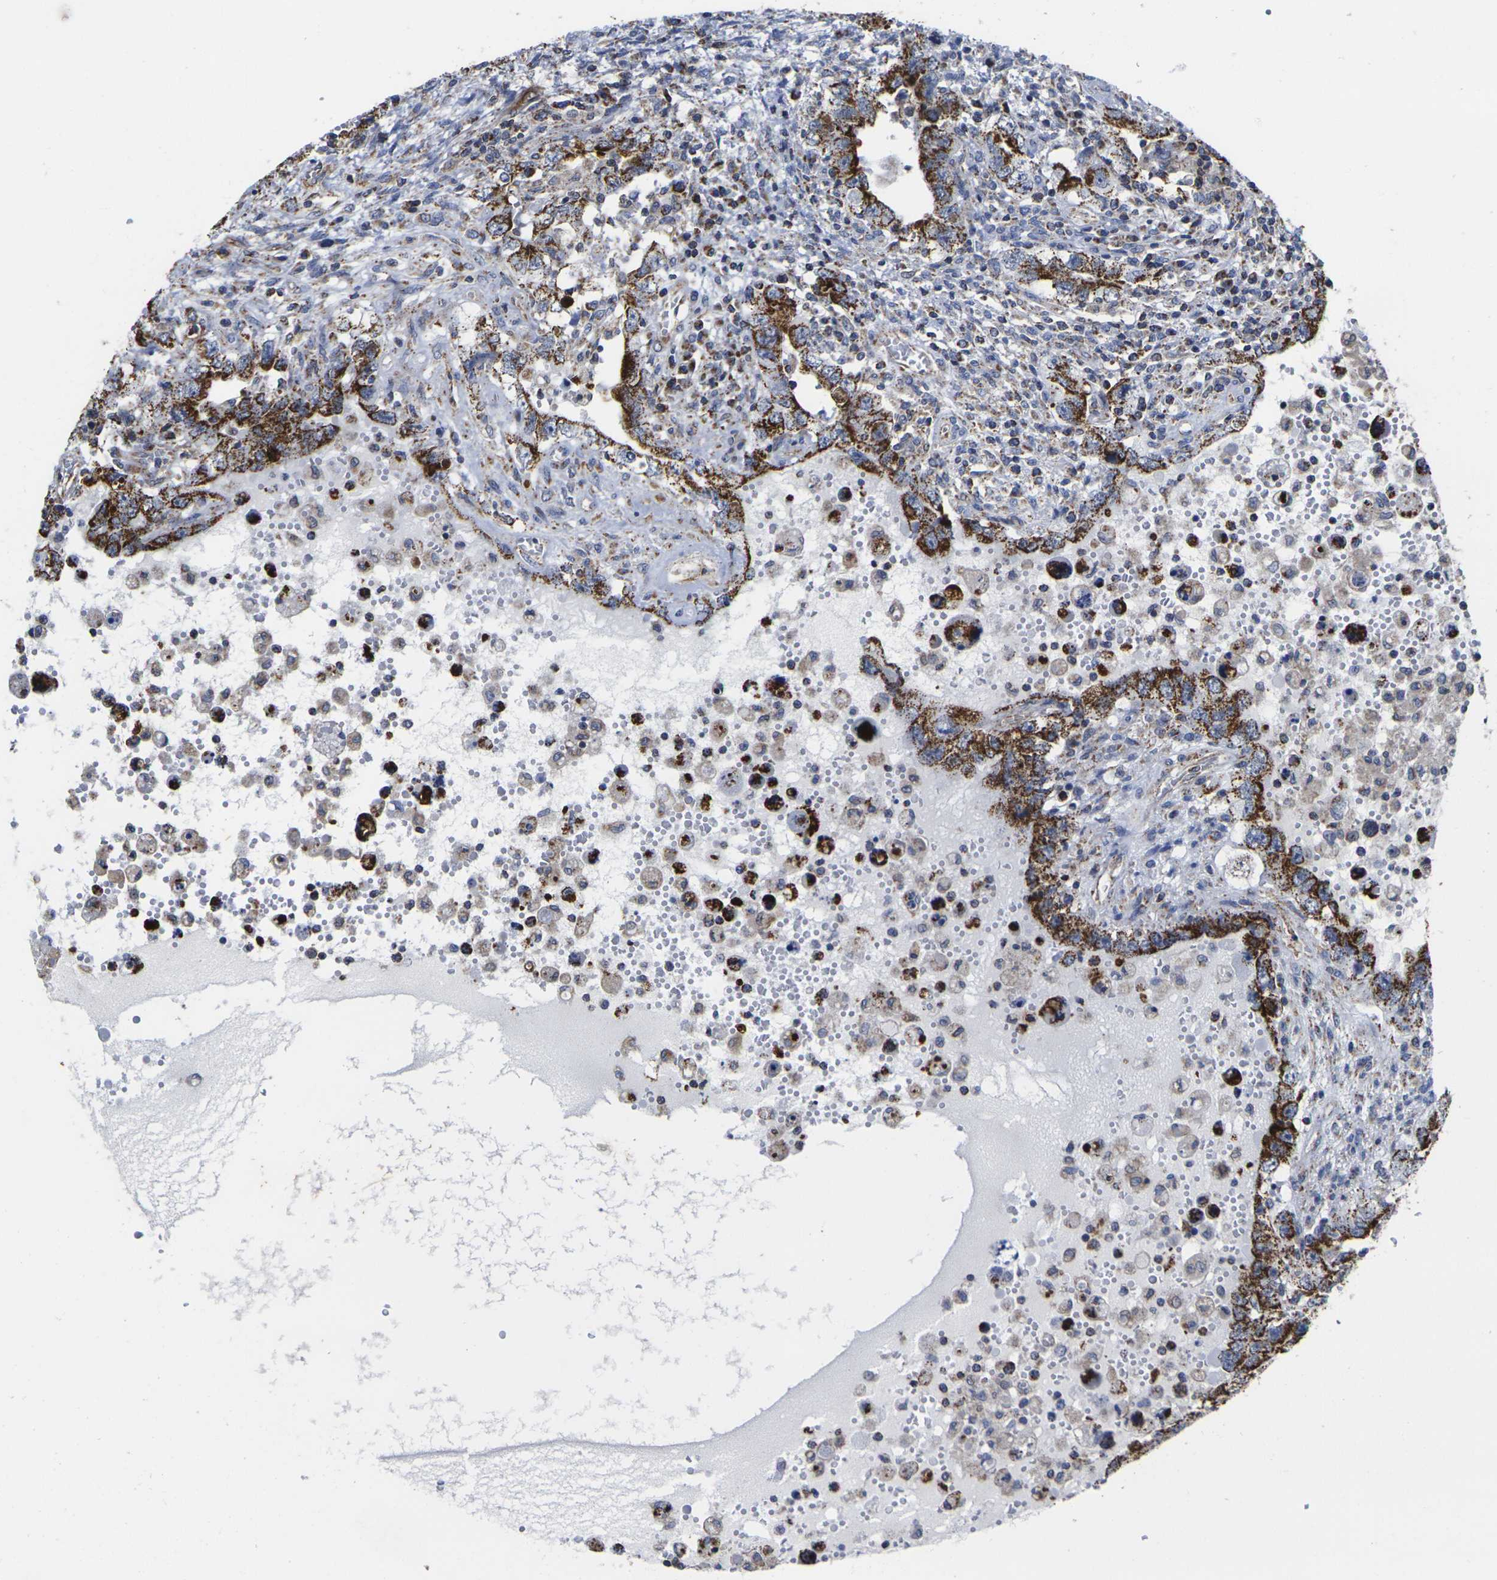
{"staining": {"intensity": "strong", "quantity": ">75%", "location": "cytoplasmic/membranous"}, "tissue": "testis cancer", "cell_type": "Tumor cells", "image_type": "cancer", "snomed": [{"axis": "morphology", "description": "Carcinoma, Embryonal, NOS"}, {"axis": "topography", "description": "Testis"}], "caption": "Embryonal carcinoma (testis) stained with a brown dye demonstrates strong cytoplasmic/membranous positive staining in approximately >75% of tumor cells.", "gene": "P2RY11", "patient": {"sex": "male", "age": 26}}